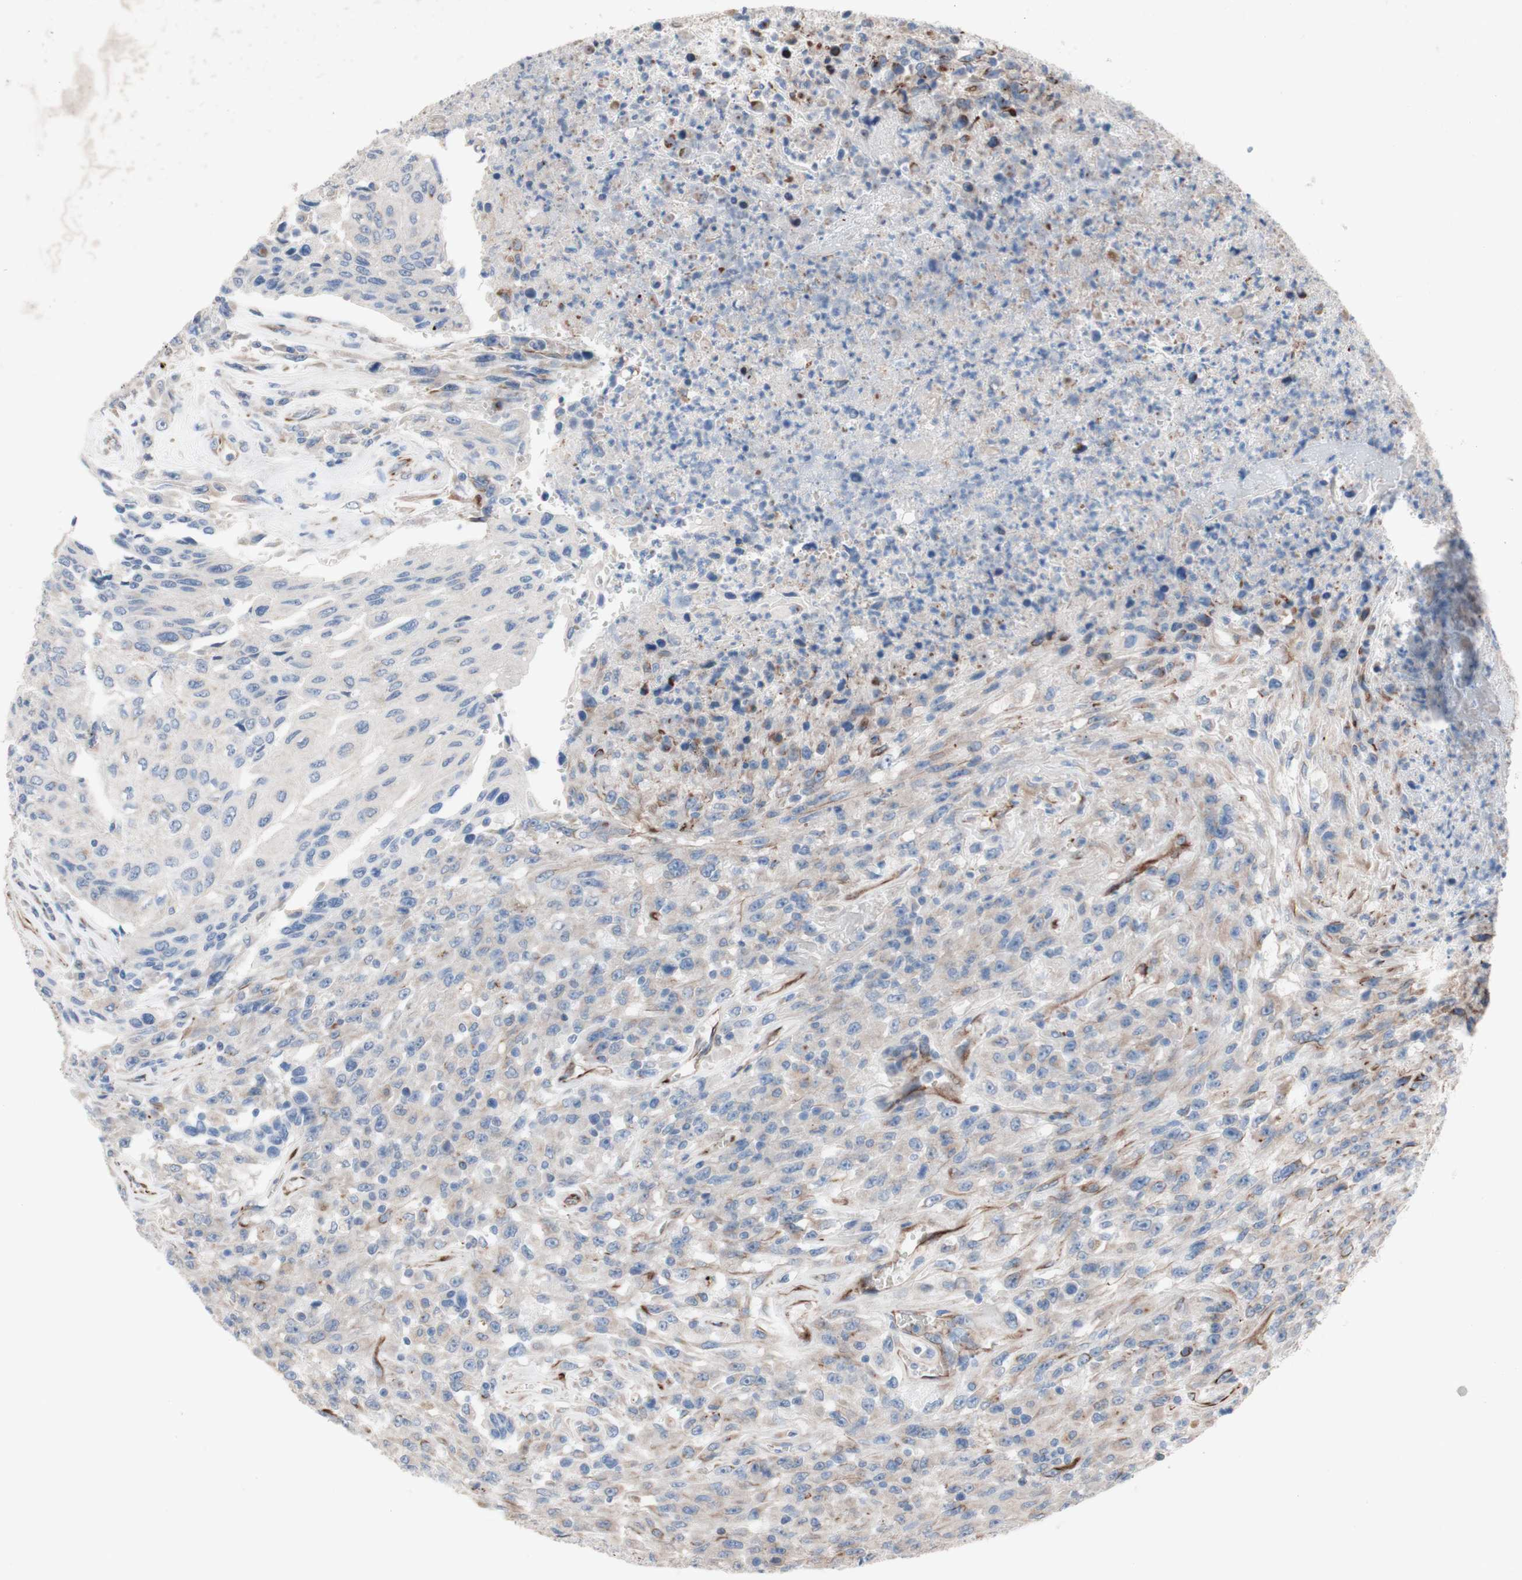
{"staining": {"intensity": "weak", "quantity": "<25%", "location": "cytoplasmic/membranous"}, "tissue": "urothelial cancer", "cell_type": "Tumor cells", "image_type": "cancer", "snomed": [{"axis": "morphology", "description": "Urothelial carcinoma, High grade"}, {"axis": "topography", "description": "Urinary bladder"}], "caption": "This is an immunohistochemistry histopathology image of high-grade urothelial carcinoma. There is no expression in tumor cells.", "gene": "AGPAT5", "patient": {"sex": "male", "age": 66}}